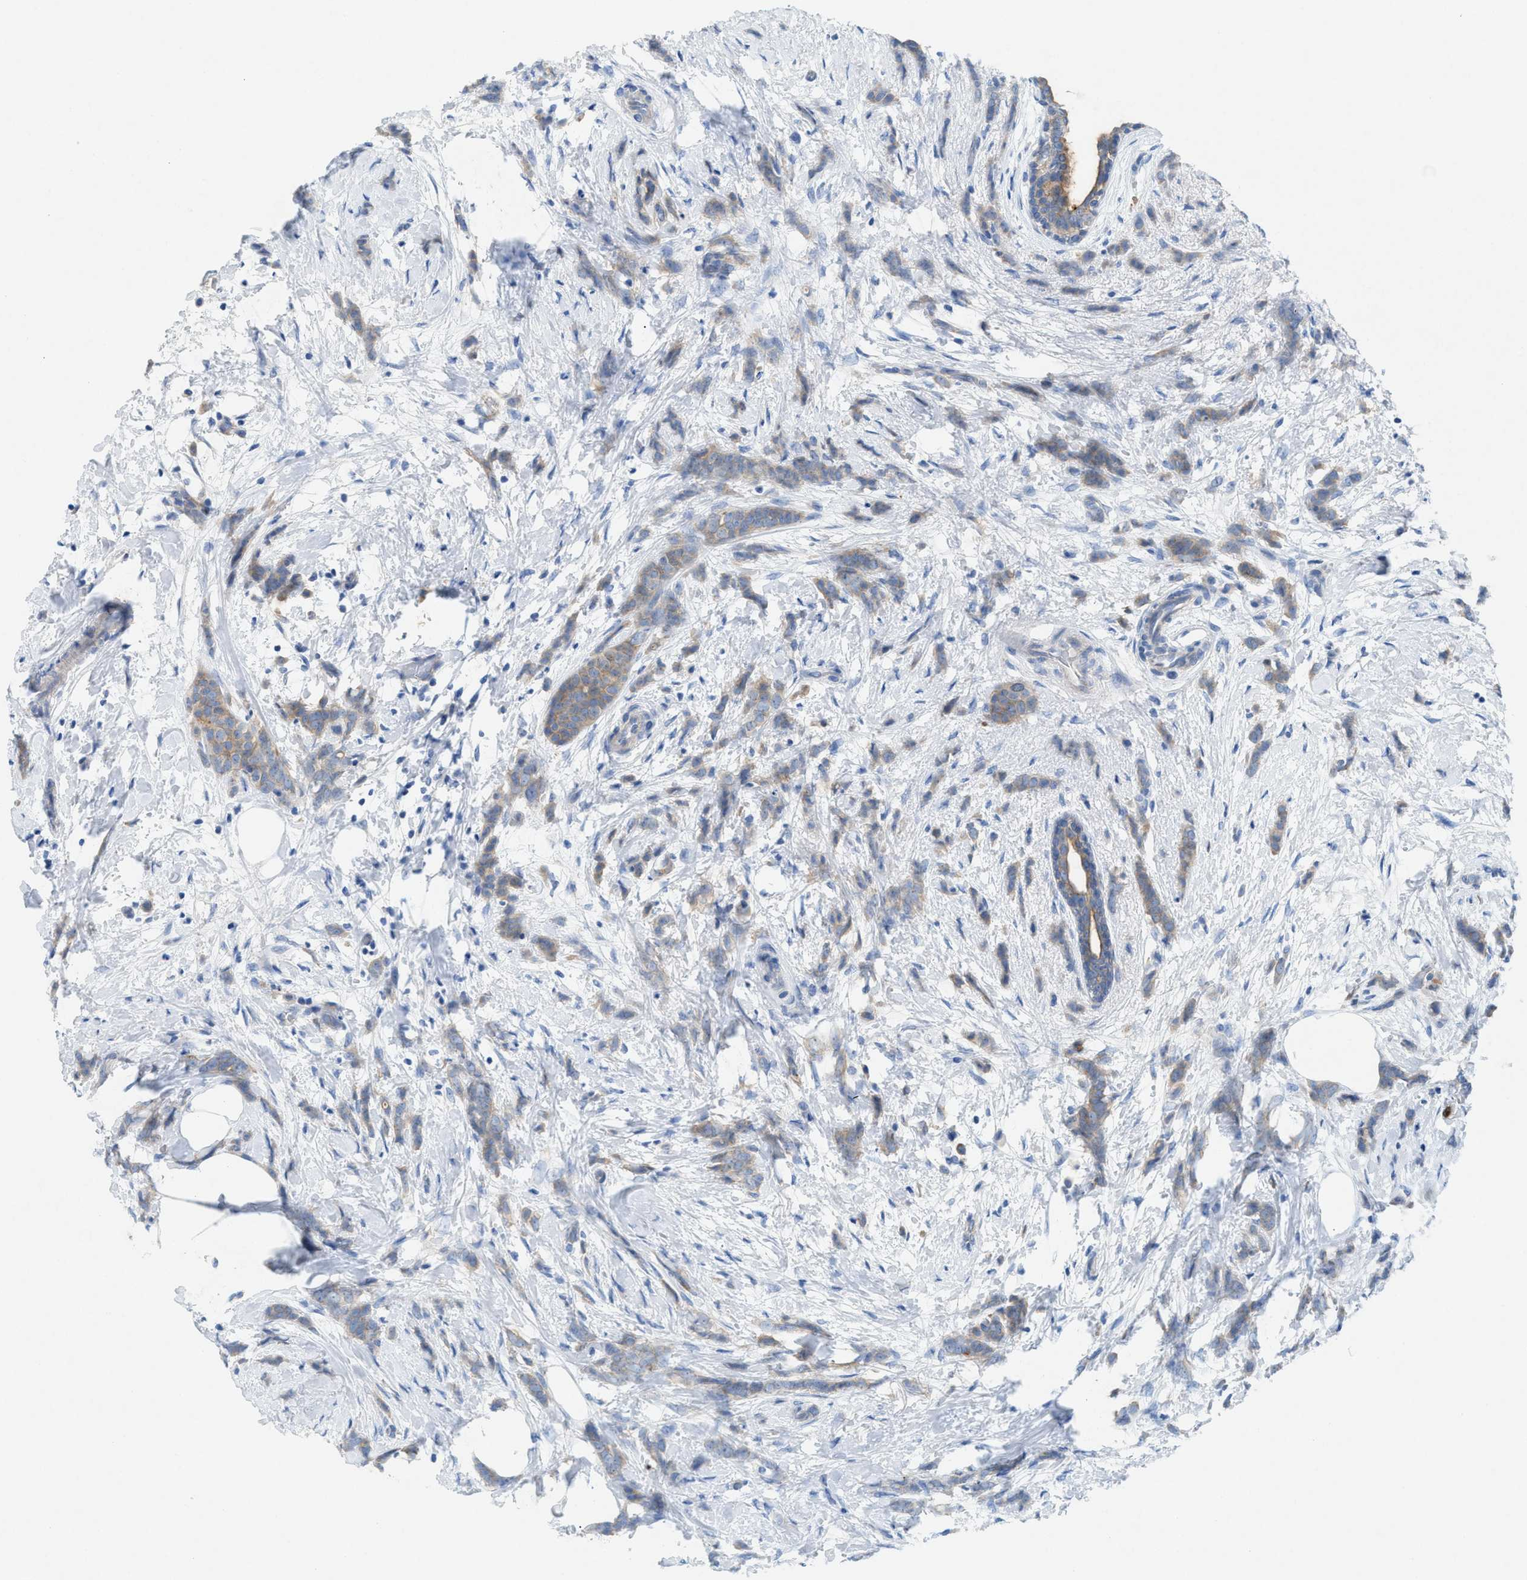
{"staining": {"intensity": "weak", "quantity": ">75%", "location": "cytoplasmic/membranous"}, "tissue": "breast cancer", "cell_type": "Tumor cells", "image_type": "cancer", "snomed": [{"axis": "morphology", "description": "Lobular carcinoma, in situ"}, {"axis": "morphology", "description": "Lobular carcinoma"}, {"axis": "topography", "description": "Breast"}], "caption": "DAB (3,3'-diaminobenzidine) immunohistochemical staining of breast lobular carcinoma displays weak cytoplasmic/membranous protein staining in about >75% of tumor cells.", "gene": "CMTM1", "patient": {"sex": "female", "age": 41}}